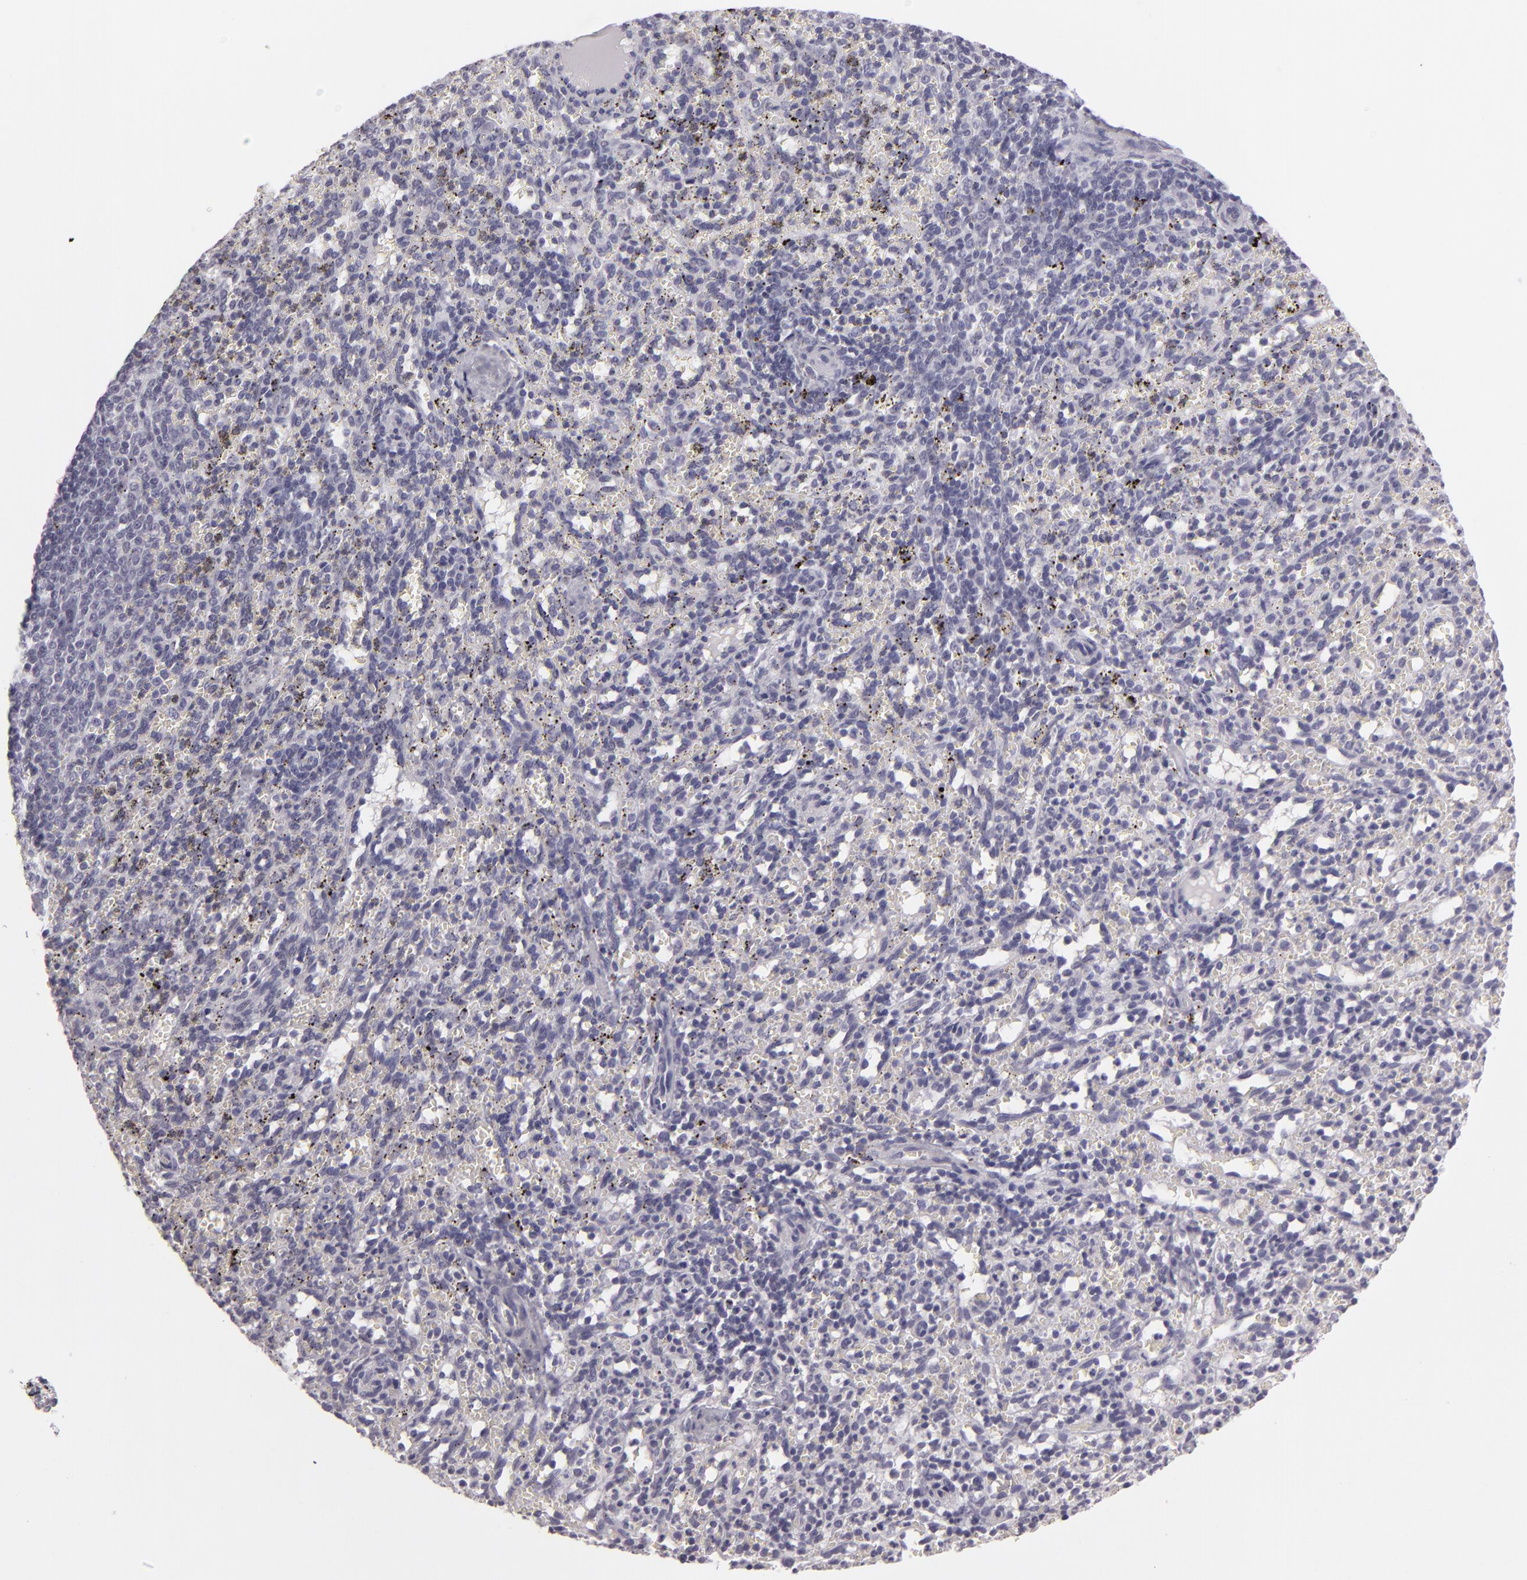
{"staining": {"intensity": "negative", "quantity": "none", "location": "none"}, "tissue": "spleen", "cell_type": "Cells in red pulp", "image_type": "normal", "snomed": [{"axis": "morphology", "description": "Normal tissue, NOS"}, {"axis": "topography", "description": "Spleen"}], "caption": "A high-resolution micrograph shows IHC staining of unremarkable spleen, which demonstrates no significant staining in cells in red pulp.", "gene": "EGFL6", "patient": {"sex": "female", "age": 10}}